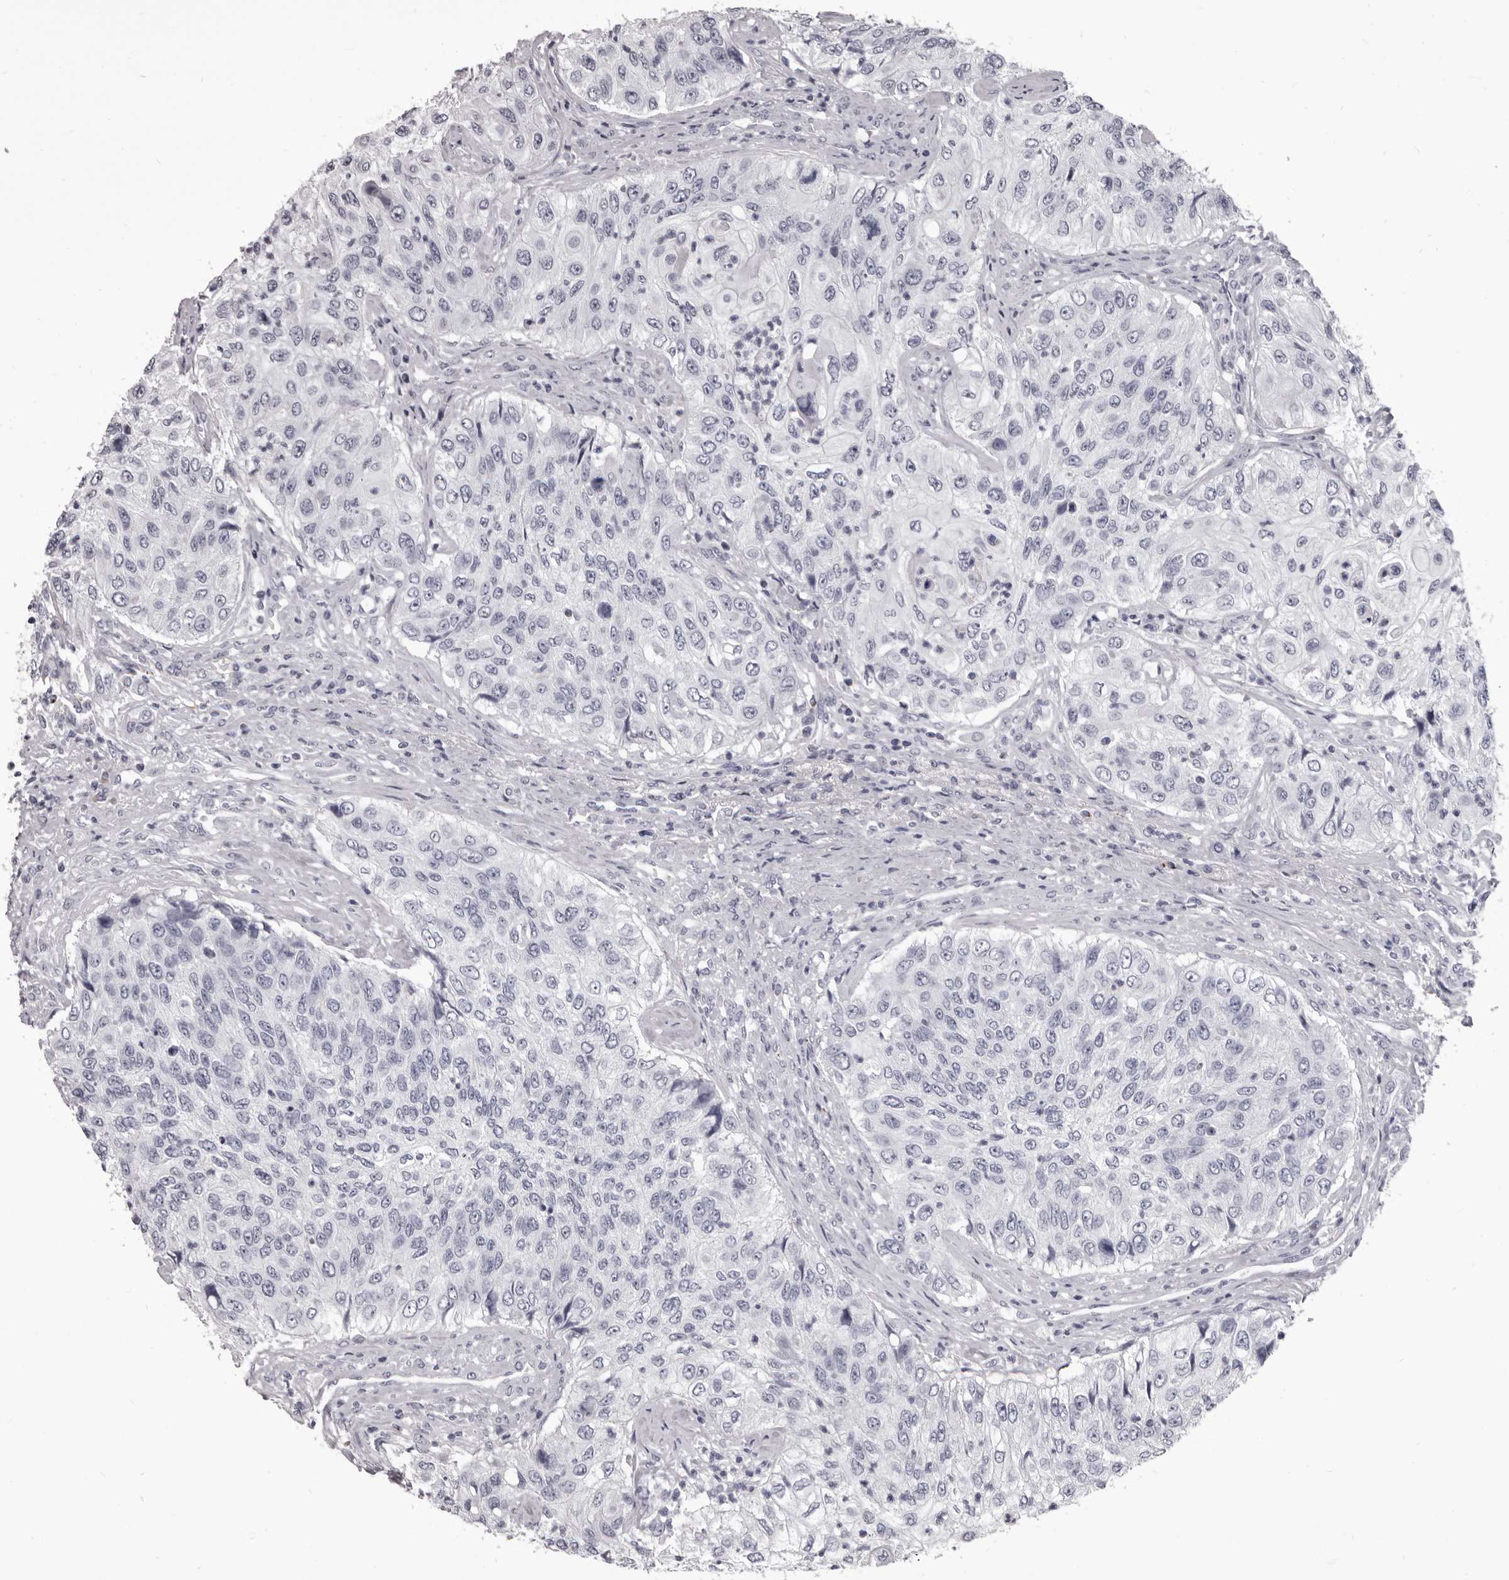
{"staining": {"intensity": "negative", "quantity": "none", "location": "none"}, "tissue": "urothelial cancer", "cell_type": "Tumor cells", "image_type": "cancer", "snomed": [{"axis": "morphology", "description": "Urothelial carcinoma, High grade"}, {"axis": "topography", "description": "Urinary bladder"}], "caption": "Protein analysis of high-grade urothelial carcinoma demonstrates no significant staining in tumor cells.", "gene": "GZMH", "patient": {"sex": "female", "age": 60}}